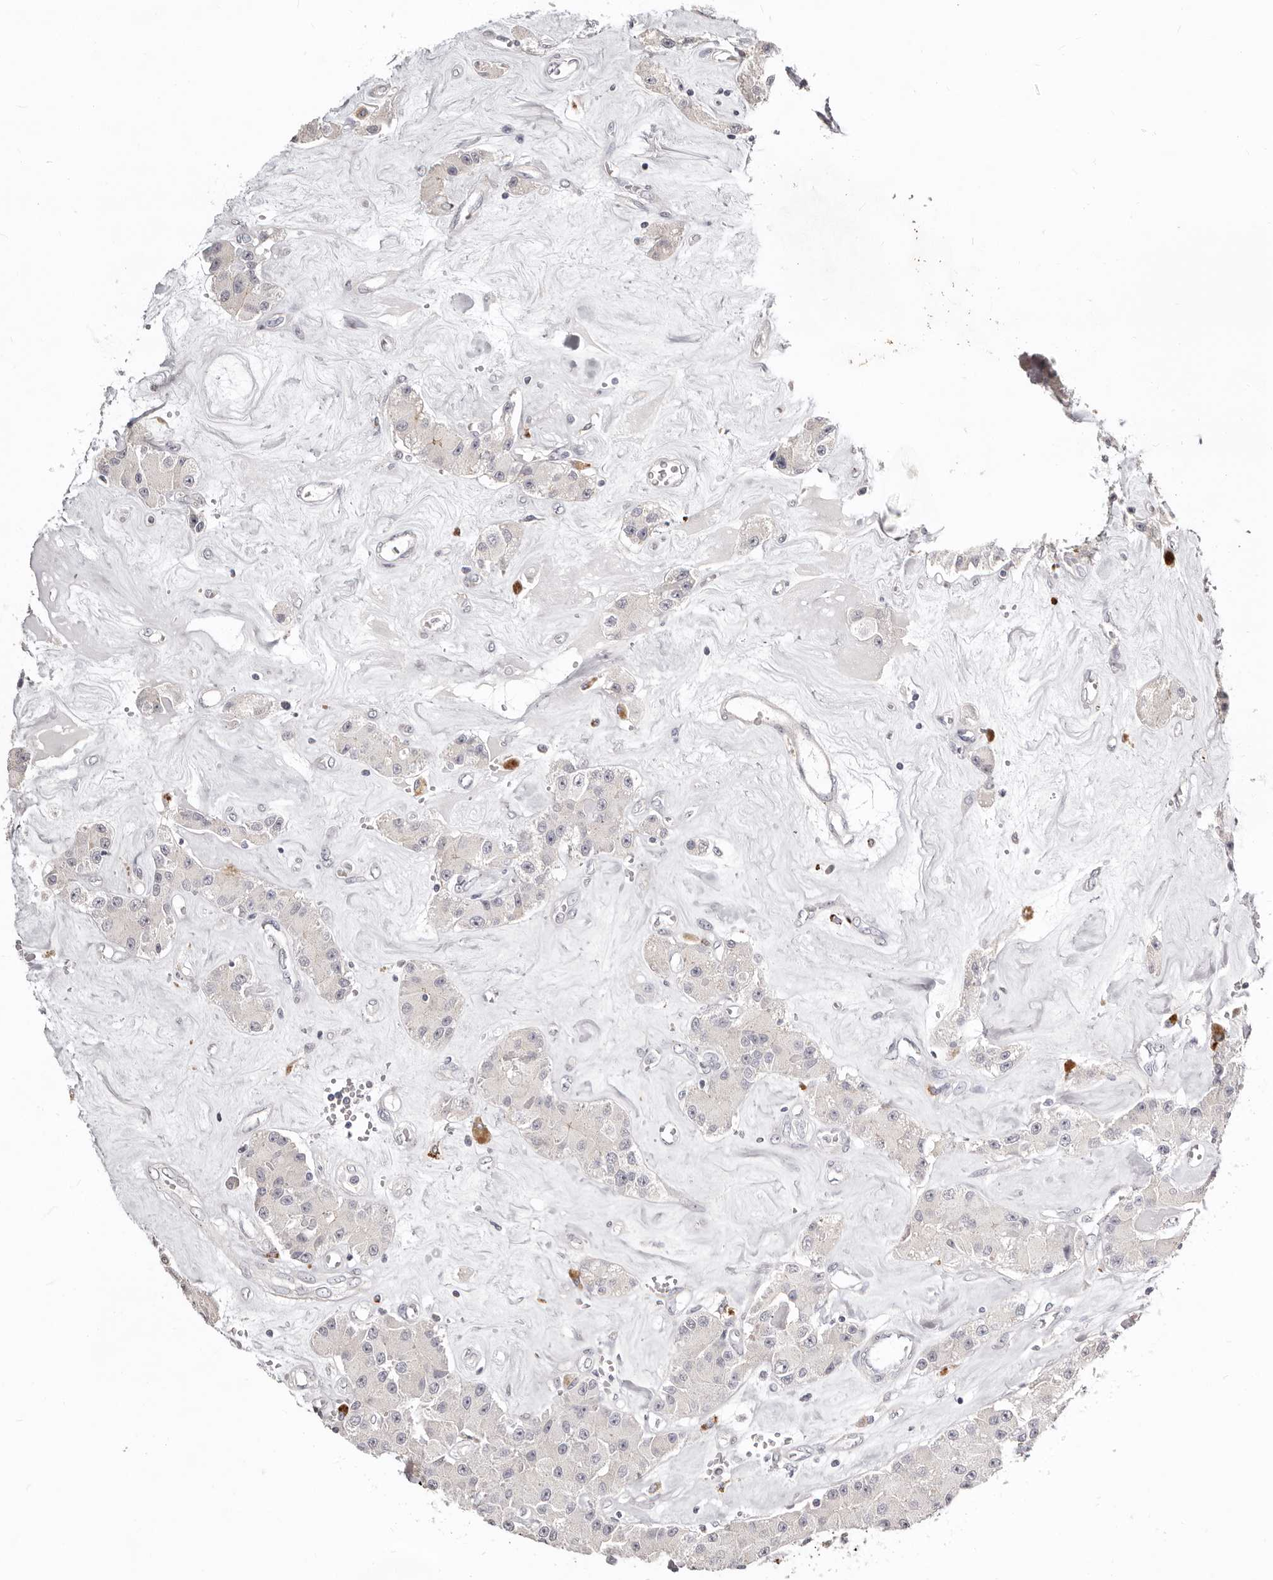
{"staining": {"intensity": "negative", "quantity": "none", "location": "none"}, "tissue": "carcinoid", "cell_type": "Tumor cells", "image_type": "cancer", "snomed": [{"axis": "morphology", "description": "Carcinoid, malignant, NOS"}, {"axis": "topography", "description": "Pancreas"}], "caption": "IHC micrograph of neoplastic tissue: human carcinoid stained with DAB shows no significant protein expression in tumor cells.", "gene": "PCDHB6", "patient": {"sex": "male", "age": 41}}